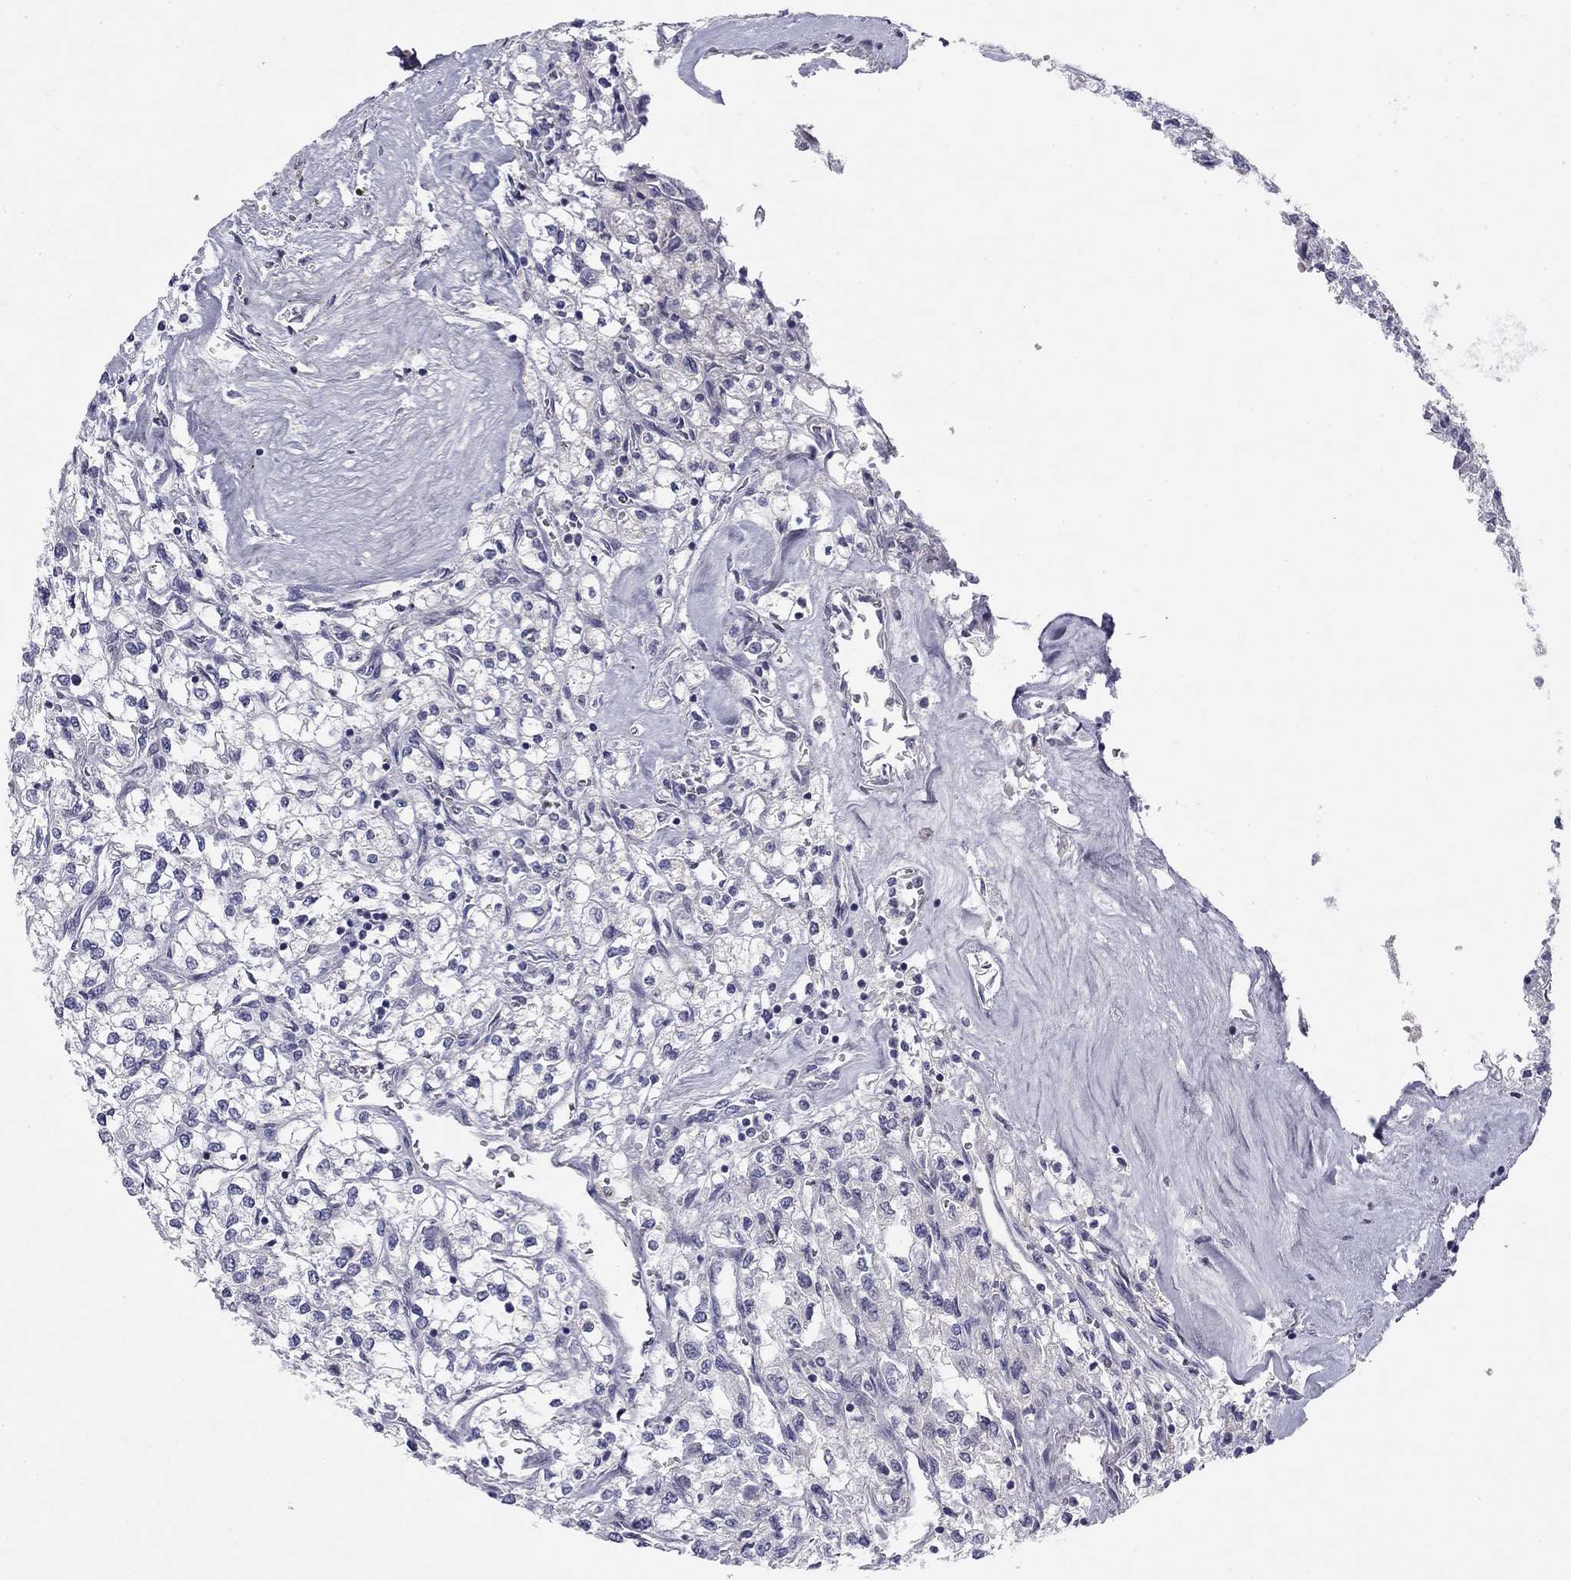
{"staining": {"intensity": "negative", "quantity": "none", "location": "none"}, "tissue": "renal cancer", "cell_type": "Tumor cells", "image_type": "cancer", "snomed": [{"axis": "morphology", "description": "Adenocarcinoma, NOS"}, {"axis": "topography", "description": "Kidney"}], "caption": "An immunohistochemistry (IHC) photomicrograph of renal cancer (adenocarcinoma) is shown. There is no staining in tumor cells of renal cancer (adenocarcinoma).", "gene": "TFAP2B", "patient": {"sex": "male", "age": 80}}